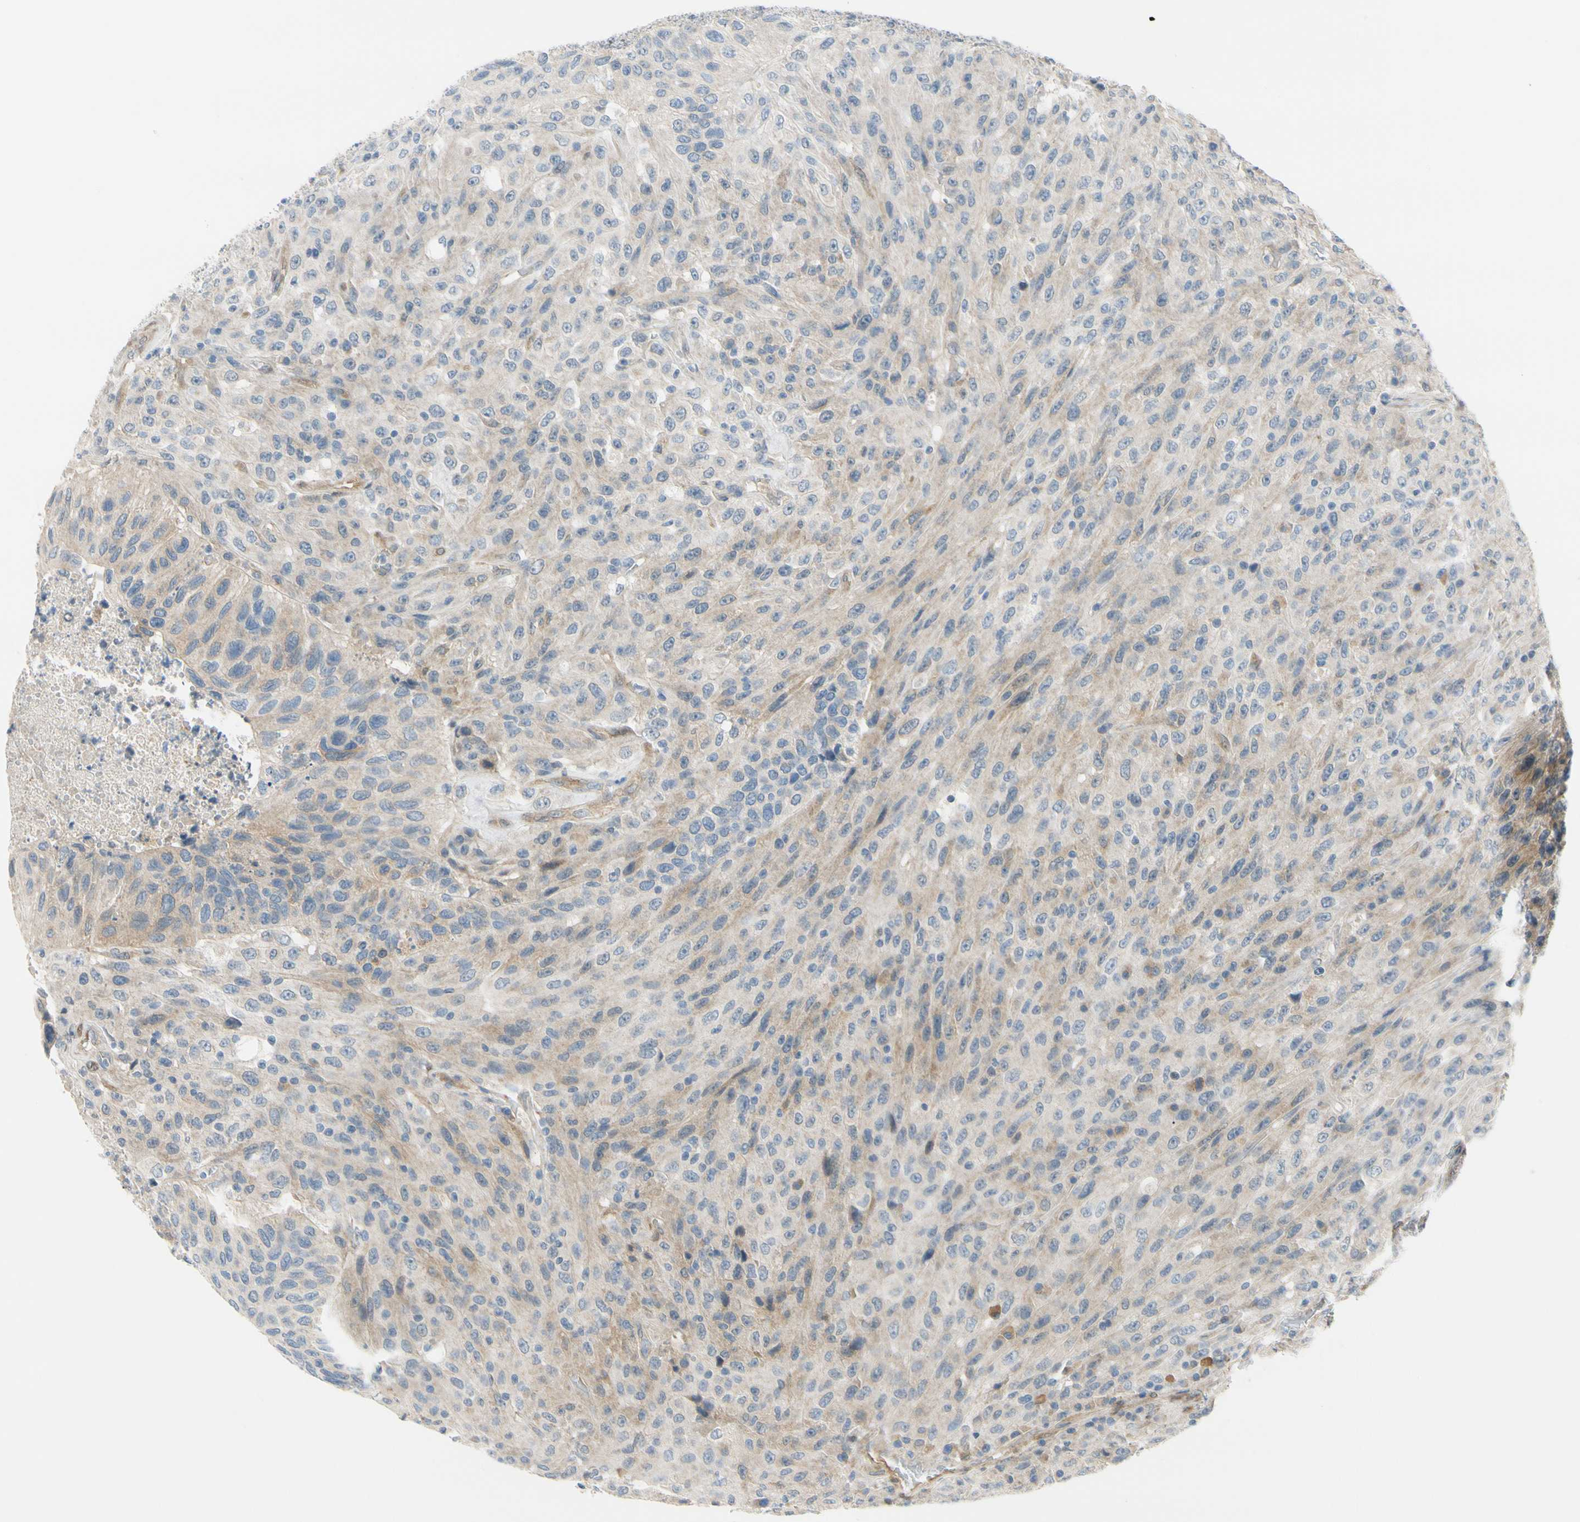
{"staining": {"intensity": "weak", "quantity": "25%-75%", "location": "cytoplasmic/membranous"}, "tissue": "urothelial cancer", "cell_type": "Tumor cells", "image_type": "cancer", "snomed": [{"axis": "morphology", "description": "Urothelial carcinoma, High grade"}, {"axis": "topography", "description": "Urinary bladder"}], "caption": "This is a photomicrograph of IHC staining of urothelial carcinoma (high-grade), which shows weak expression in the cytoplasmic/membranous of tumor cells.", "gene": "FHL2", "patient": {"sex": "male", "age": 66}}